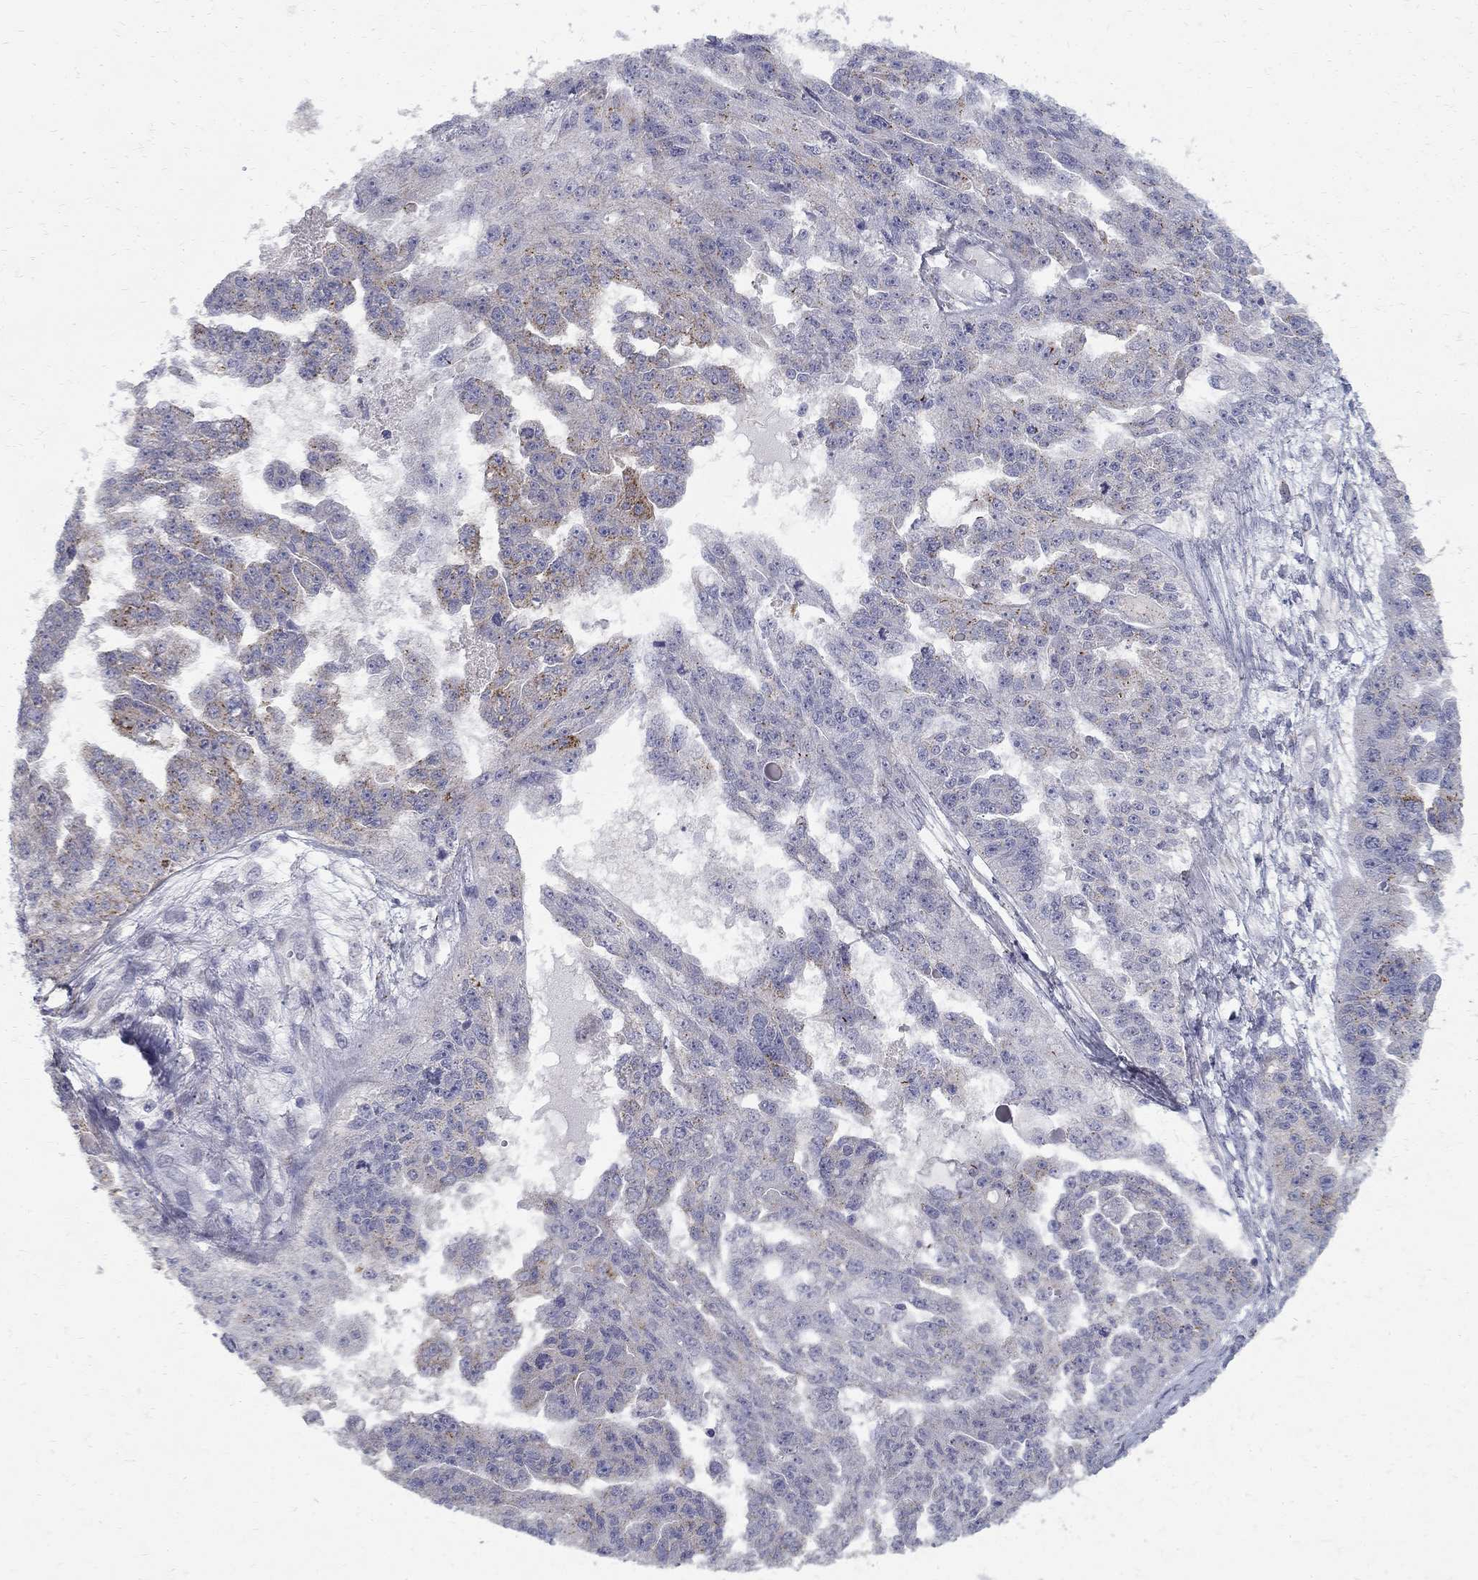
{"staining": {"intensity": "moderate", "quantity": "<25%", "location": "cytoplasmic/membranous"}, "tissue": "ovarian cancer", "cell_type": "Tumor cells", "image_type": "cancer", "snomed": [{"axis": "morphology", "description": "Cystadenocarcinoma, serous, NOS"}, {"axis": "topography", "description": "Ovary"}], "caption": "Approximately <25% of tumor cells in ovarian cancer display moderate cytoplasmic/membranous protein positivity as visualized by brown immunohistochemical staining.", "gene": "CLIC6", "patient": {"sex": "female", "age": 58}}